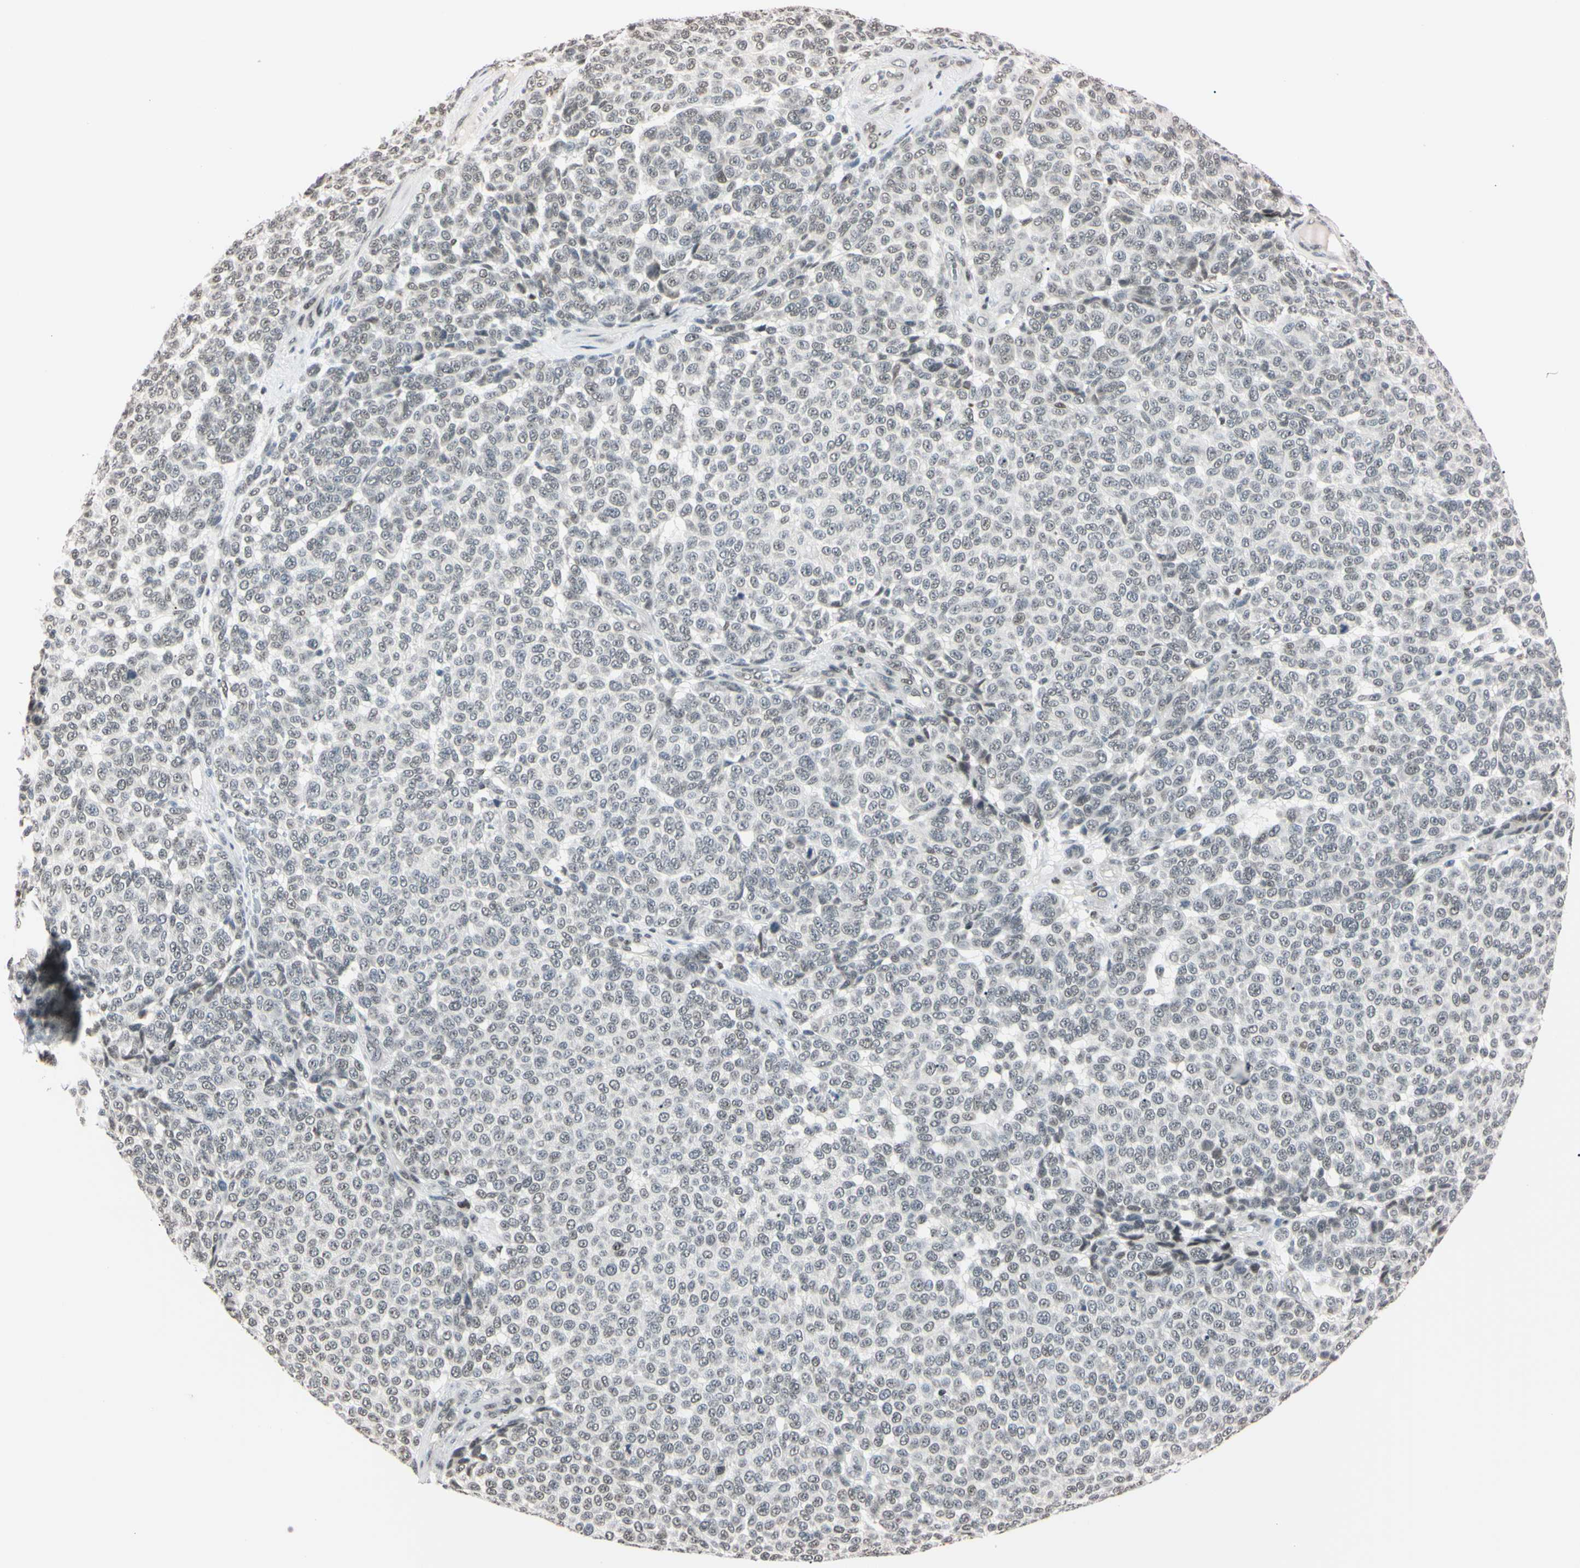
{"staining": {"intensity": "negative", "quantity": "none", "location": "none"}, "tissue": "melanoma", "cell_type": "Tumor cells", "image_type": "cancer", "snomed": [{"axis": "morphology", "description": "Malignant melanoma, NOS"}, {"axis": "topography", "description": "Skin"}], "caption": "A high-resolution micrograph shows immunohistochemistry (IHC) staining of melanoma, which reveals no significant expression in tumor cells.", "gene": "C1orf174", "patient": {"sex": "male", "age": 59}}